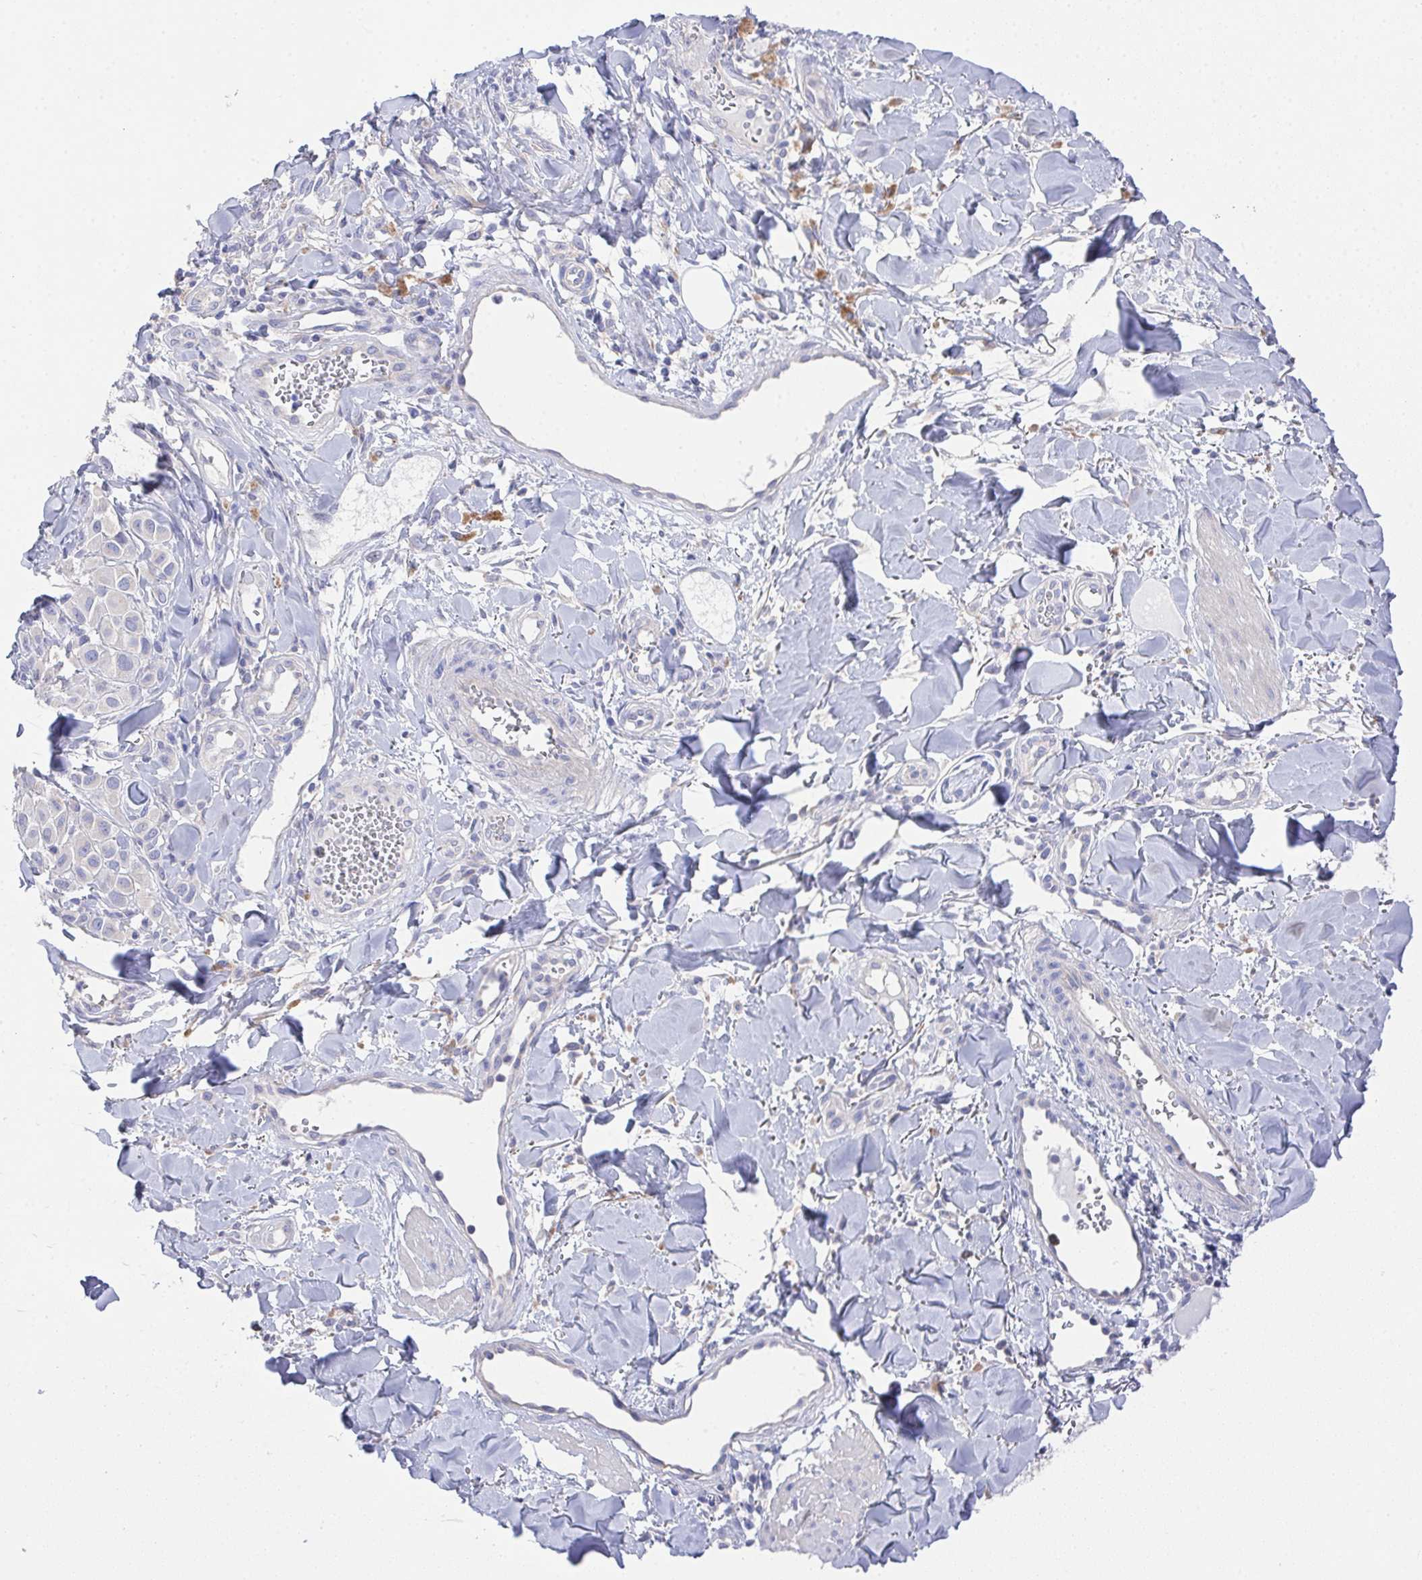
{"staining": {"intensity": "negative", "quantity": "none", "location": "none"}, "tissue": "melanoma", "cell_type": "Tumor cells", "image_type": "cancer", "snomed": [{"axis": "morphology", "description": "Malignant melanoma, NOS"}, {"axis": "topography", "description": "Skin"}], "caption": "Photomicrograph shows no protein staining in tumor cells of malignant melanoma tissue. The staining was performed using DAB to visualize the protein expression in brown, while the nuclei were stained in blue with hematoxylin (Magnification: 20x).", "gene": "PRG3", "patient": {"sex": "male", "age": 77}}